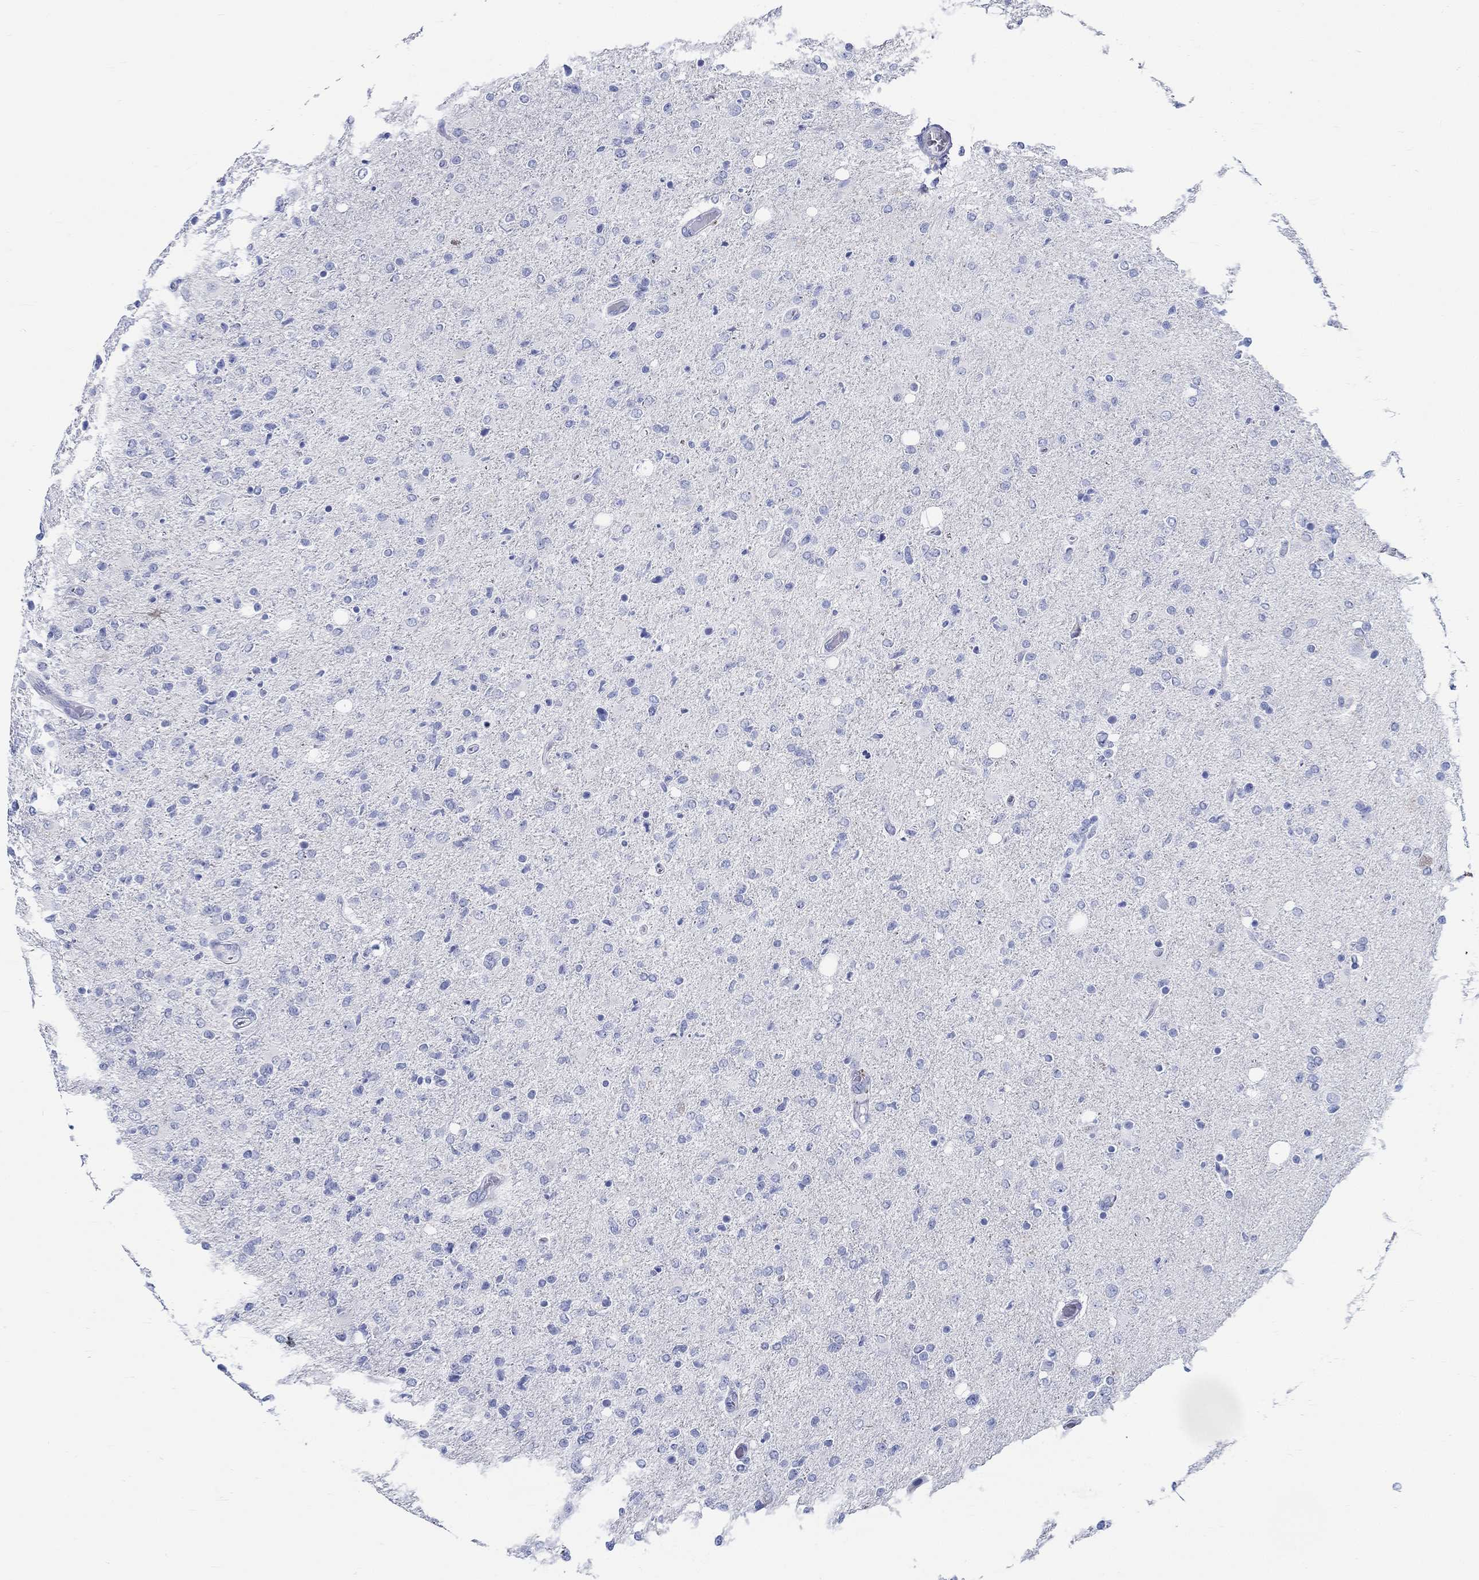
{"staining": {"intensity": "negative", "quantity": "none", "location": "none"}, "tissue": "glioma", "cell_type": "Tumor cells", "image_type": "cancer", "snomed": [{"axis": "morphology", "description": "Glioma, malignant, High grade"}, {"axis": "topography", "description": "Cerebral cortex"}], "caption": "Immunohistochemistry of high-grade glioma (malignant) exhibits no positivity in tumor cells.", "gene": "RD3L", "patient": {"sex": "male", "age": 70}}